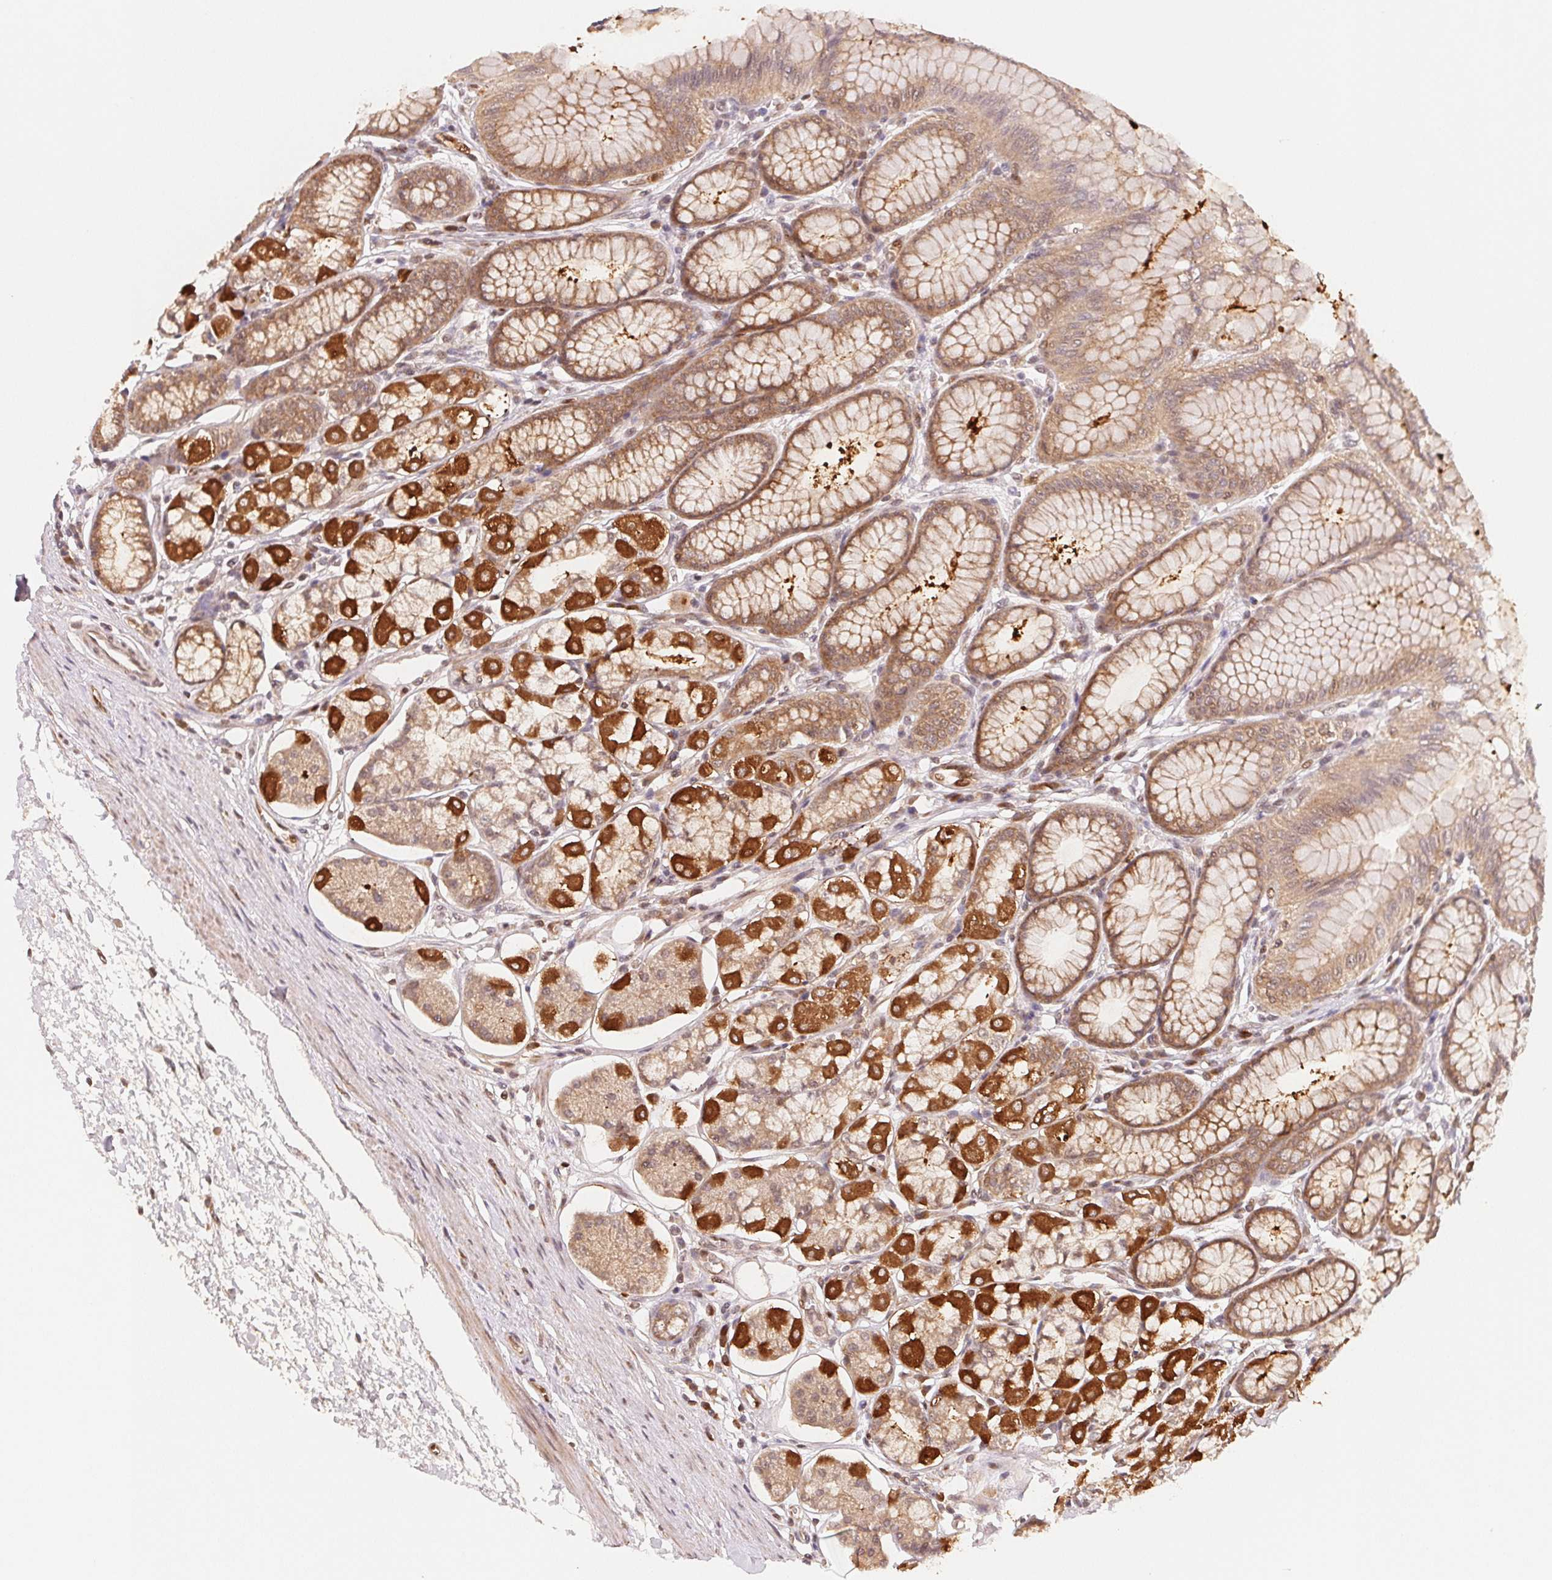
{"staining": {"intensity": "strong", "quantity": "25%-75%", "location": "cytoplasmic/membranous"}, "tissue": "stomach", "cell_type": "Glandular cells", "image_type": "normal", "snomed": [{"axis": "morphology", "description": "Normal tissue, NOS"}, {"axis": "topography", "description": "Stomach"}, {"axis": "topography", "description": "Stomach, lower"}], "caption": "Glandular cells display high levels of strong cytoplasmic/membranous expression in about 25%-75% of cells in normal stomach. The protein is shown in brown color, while the nuclei are stained blue.", "gene": "CCDC102B", "patient": {"sex": "male", "age": 76}}